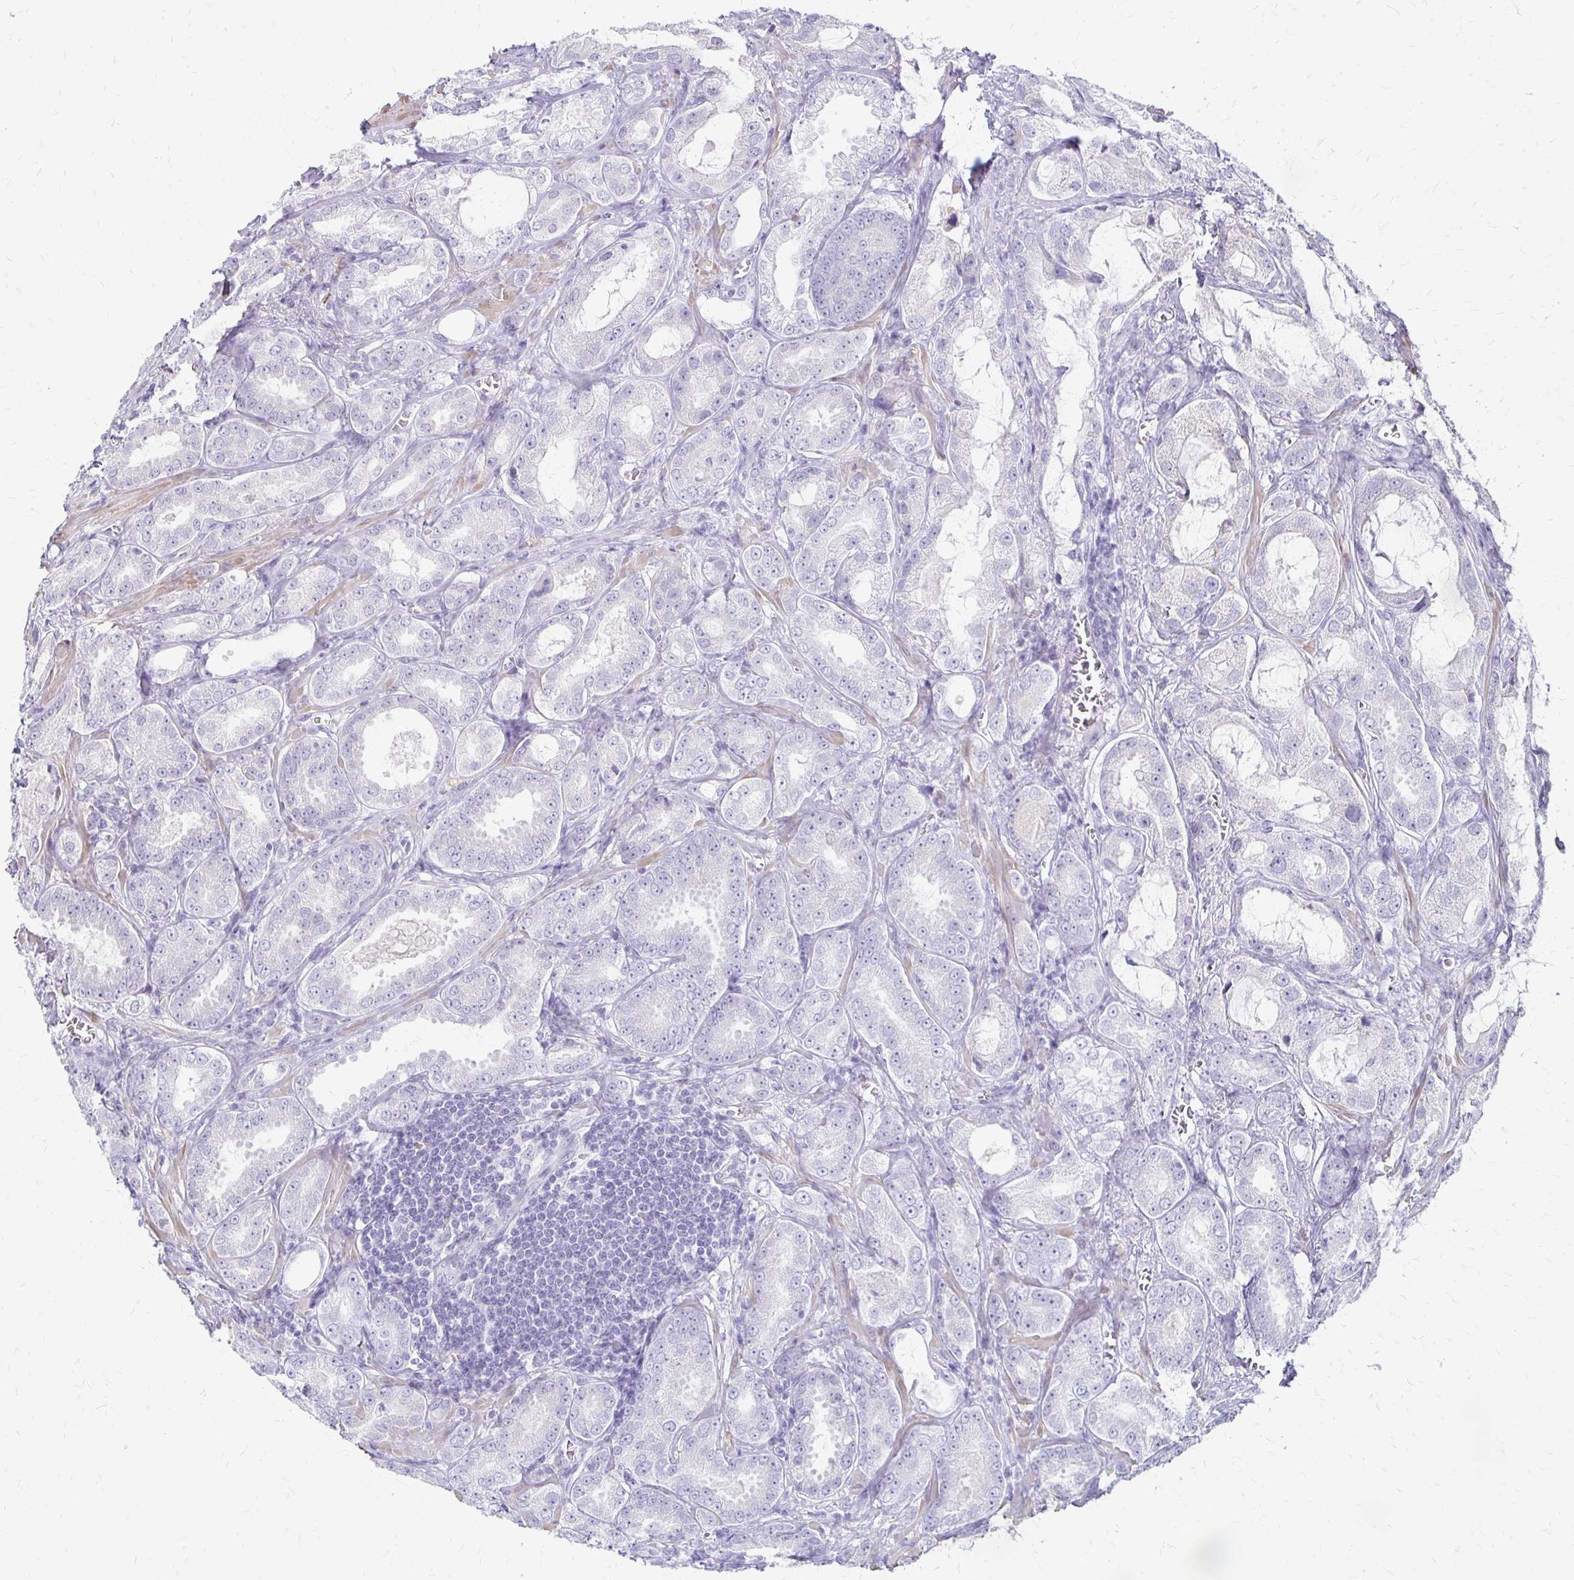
{"staining": {"intensity": "negative", "quantity": "none", "location": "none"}, "tissue": "prostate cancer", "cell_type": "Tumor cells", "image_type": "cancer", "snomed": [{"axis": "morphology", "description": "Adenocarcinoma, High grade"}, {"axis": "topography", "description": "Prostate"}], "caption": "High power microscopy image of an immunohistochemistry (IHC) micrograph of adenocarcinoma (high-grade) (prostate), revealing no significant positivity in tumor cells.", "gene": "IVL", "patient": {"sex": "male", "age": 64}}